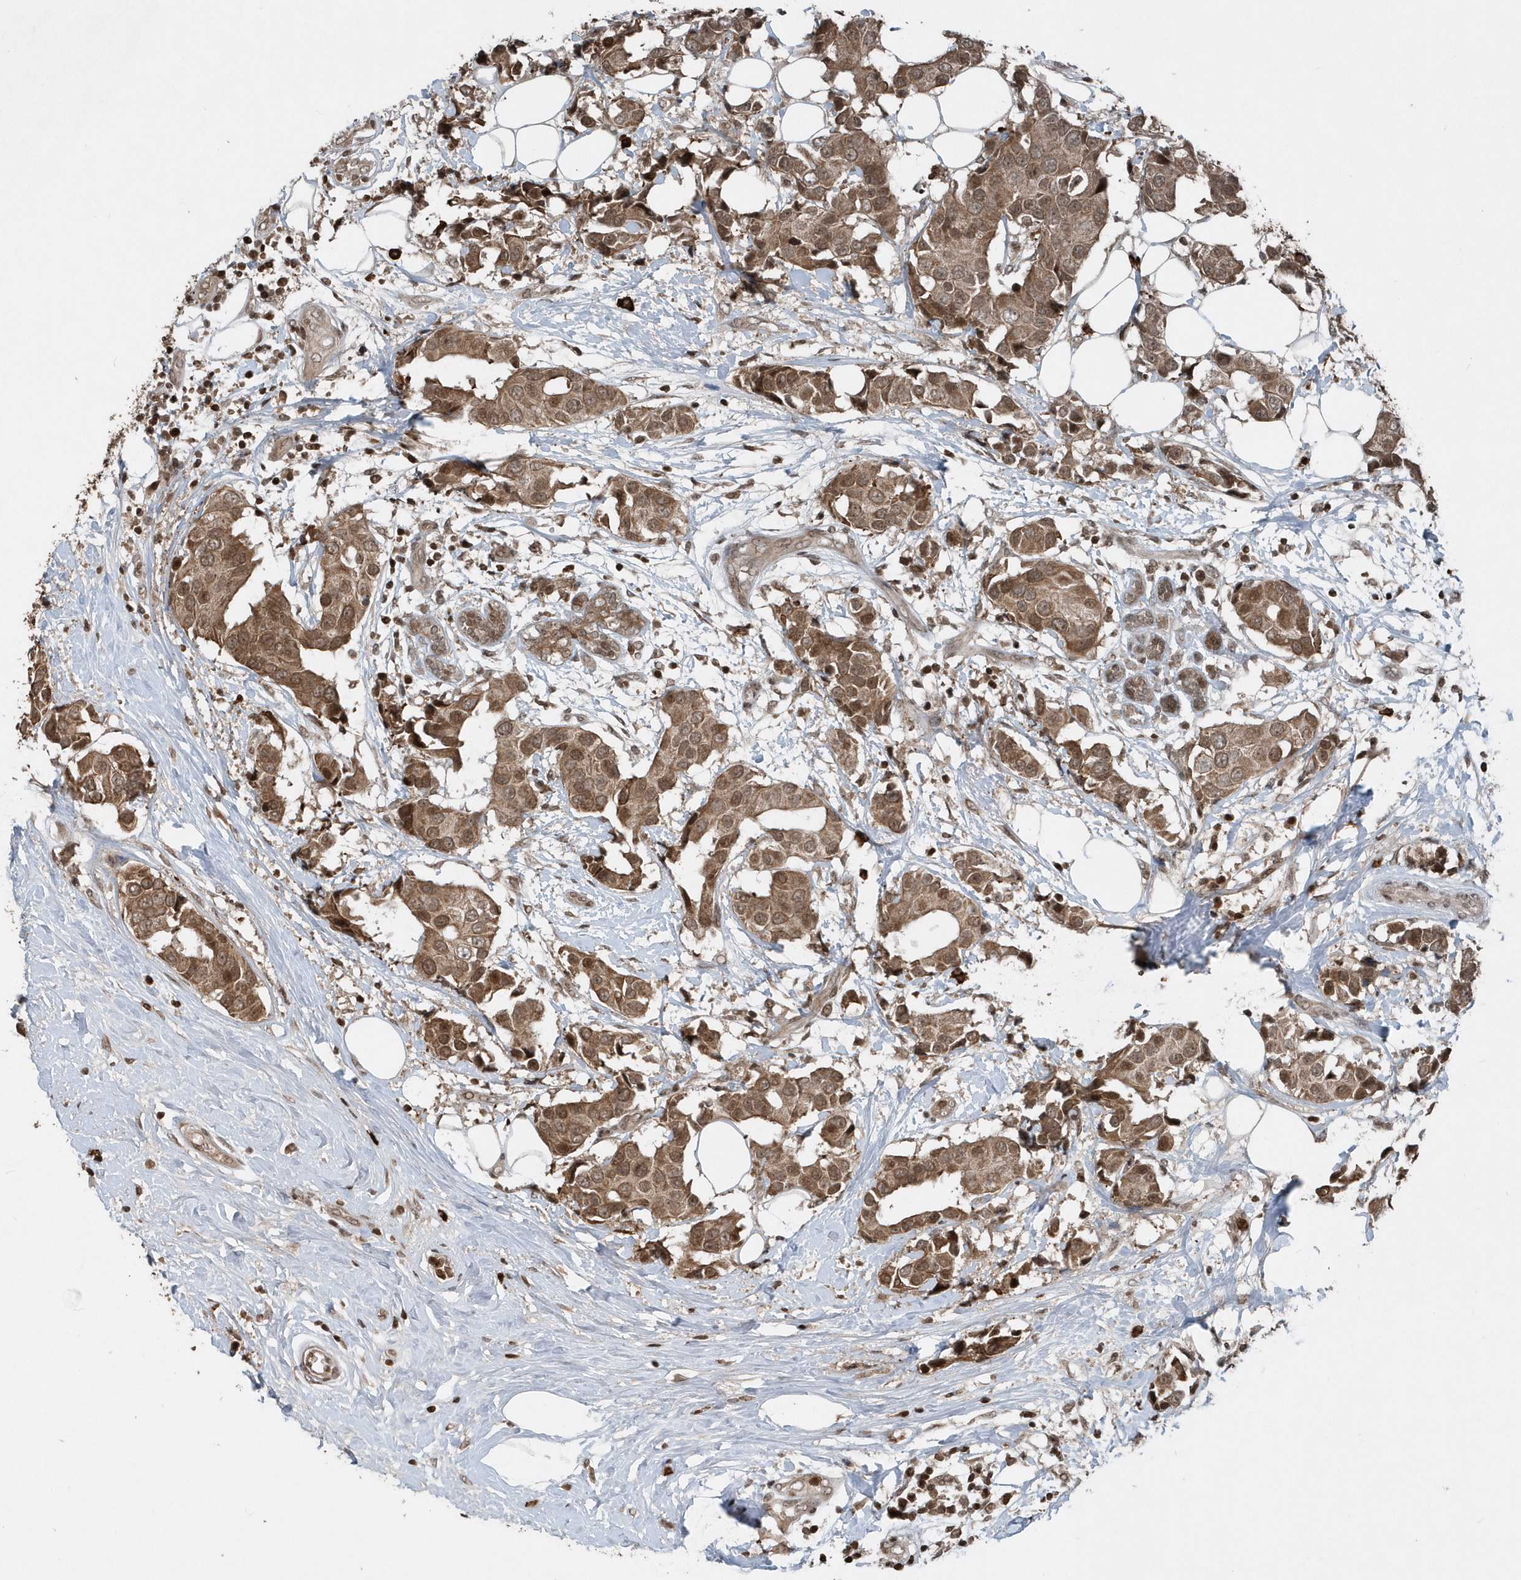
{"staining": {"intensity": "moderate", "quantity": ">75%", "location": "cytoplasmic/membranous,nuclear"}, "tissue": "breast cancer", "cell_type": "Tumor cells", "image_type": "cancer", "snomed": [{"axis": "morphology", "description": "Normal tissue, NOS"}, {"axis": "morphology", "description": "Duct carcinoma"}, {"axis": "topography", "description": "Breast"}], "caption": "High-power microscopy captured an immunohistochemistry micrograph of breast cancer, revealing moderate cytoplasmic/membranous and nuclear staining in approximately >75% of tumor cells.", "gene": "EIF2B1", "patient": {"sex": "female", "age": 39}}